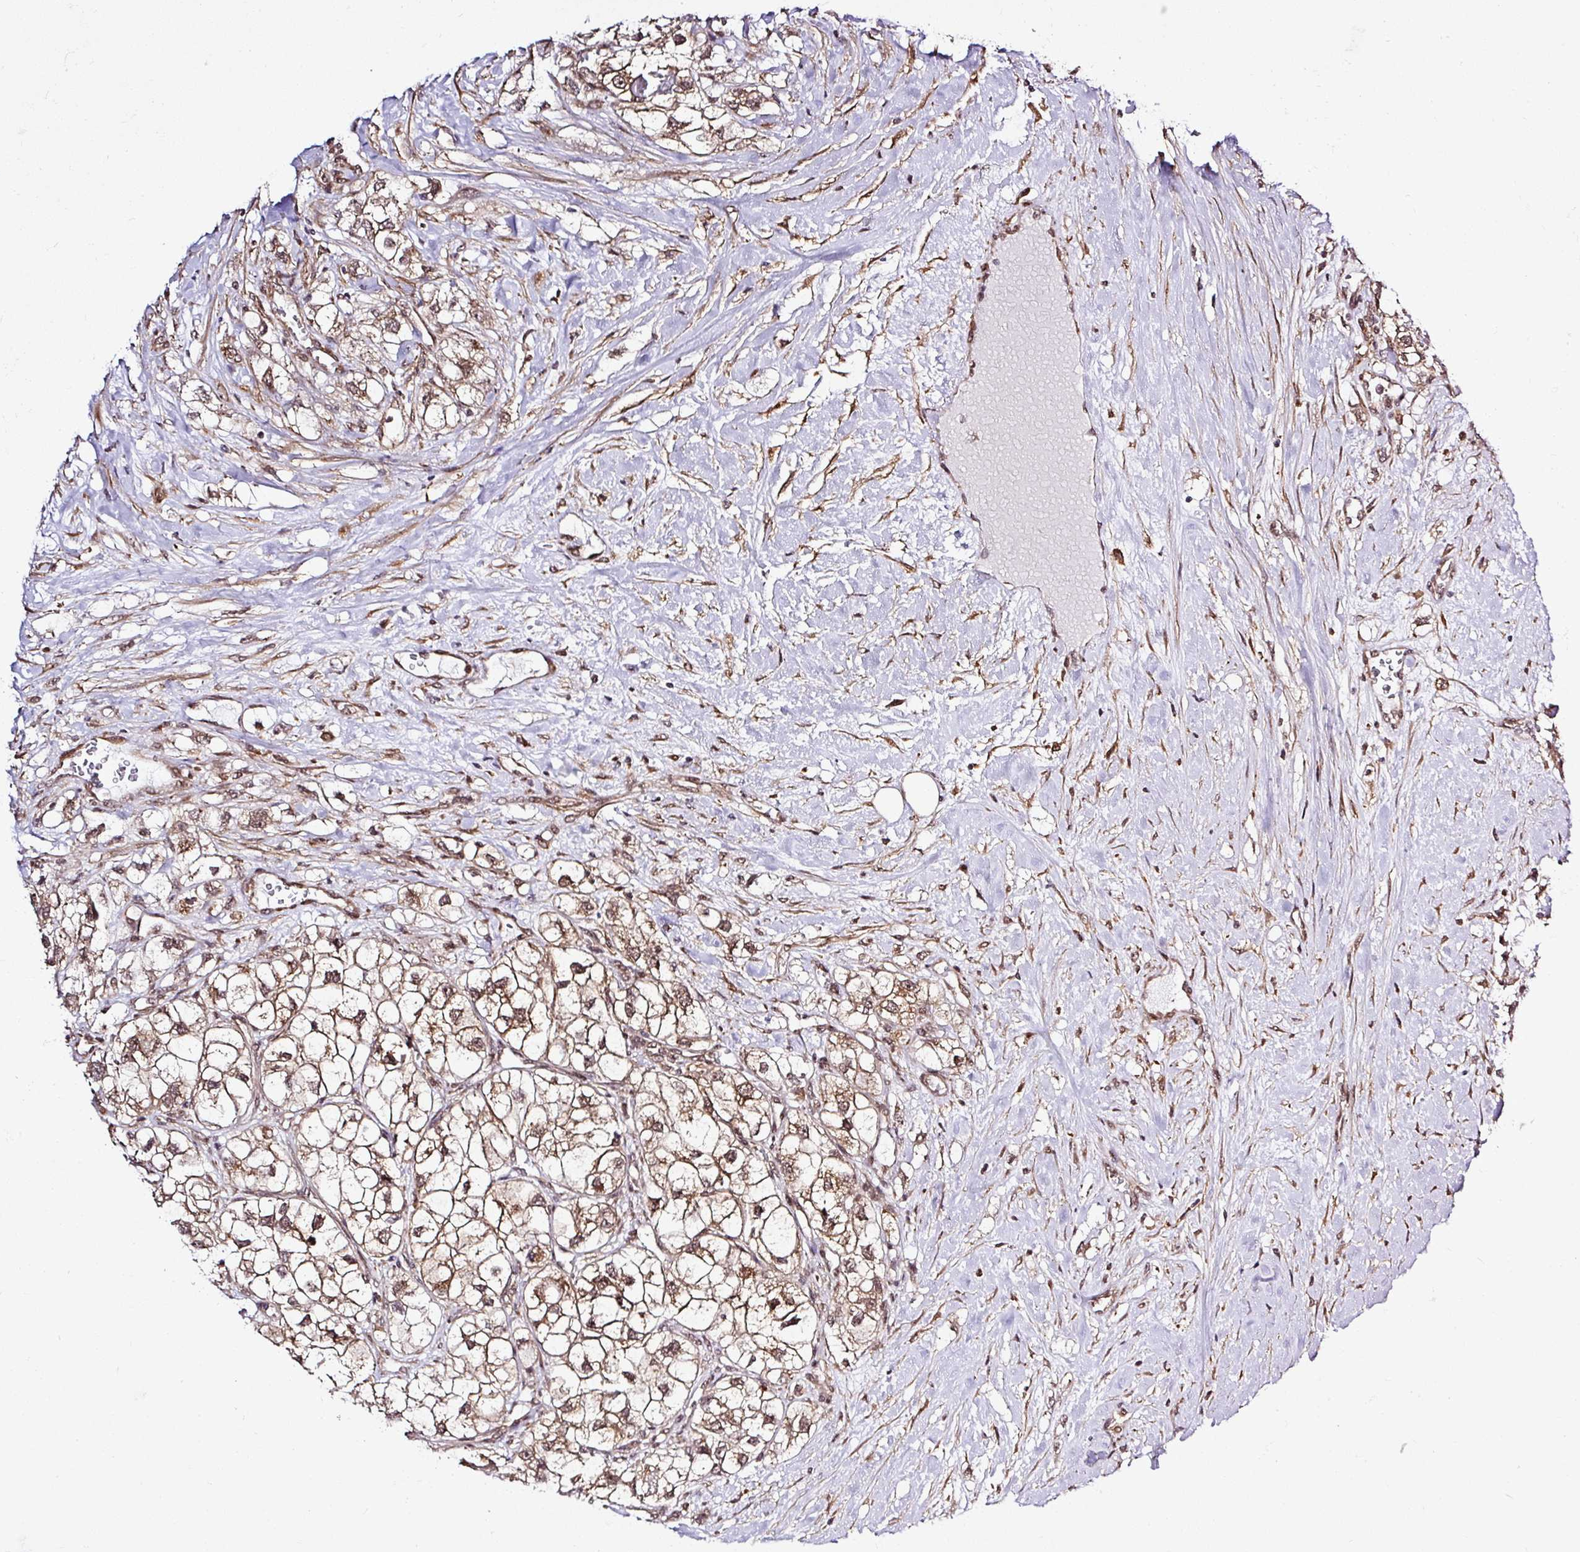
{"staining": {"intensity": "moderate", "quantity": ">75%", "location": "cytoplasmic/membranous,nuclear"}, "tissue": "renal cancer", "cell_type": "Tumor cells", "image_type": "cancer", "snomed": [{"axis": "morphology", "description": "Adenocarcinoma, NOS"}, {"axis": "topography", "description": "Kidney"}], "caption": "This is an image of IHC staining of renal adenocarcinoma, which shows moderate positivity in the cytoplasmic/membranous and nuclear of tumor cells.", "gene": "FAM153A", "patient": {"sex": "male", "age": 59}}